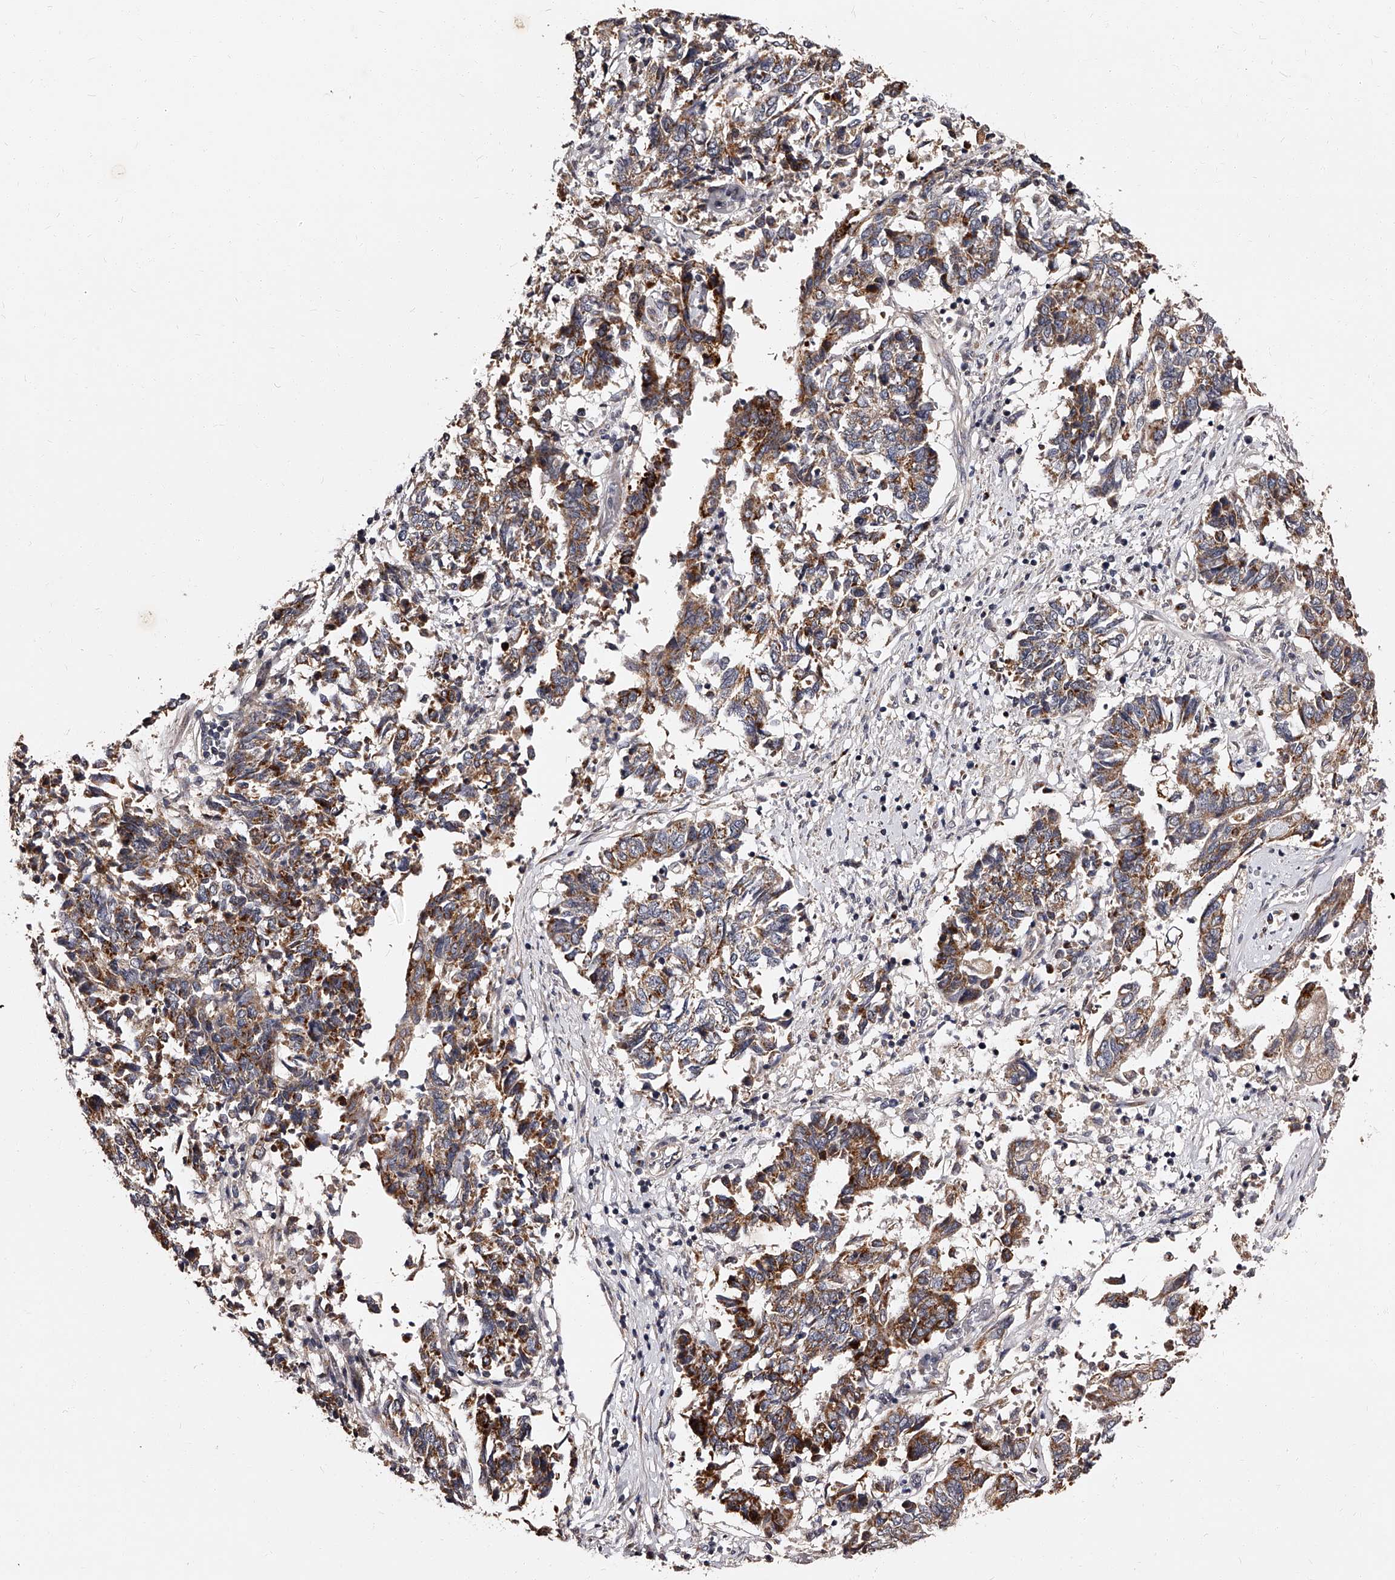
{"staining": {"intensity": "moderate", "quantity": ">75%", "location": "cytoplasmic/membranous"}, "tissue": "endometrial cancer", "cell_type": "Tumor cells", "image_type": "cancer", "snomed": [{"axis": "morphology", "description": "Adenocarcinoma, NOS"}, {"axis": "topography", "description": "Endometrium"}], "caption": "Protein expression analysis of human adenocarcinoma (endometrial) reveals moderate cytoplasmic/membranous expression in about >75% of tumor cells.", "gene": "RSC1A1", "patient": {"sex": "female", "age": 80}}